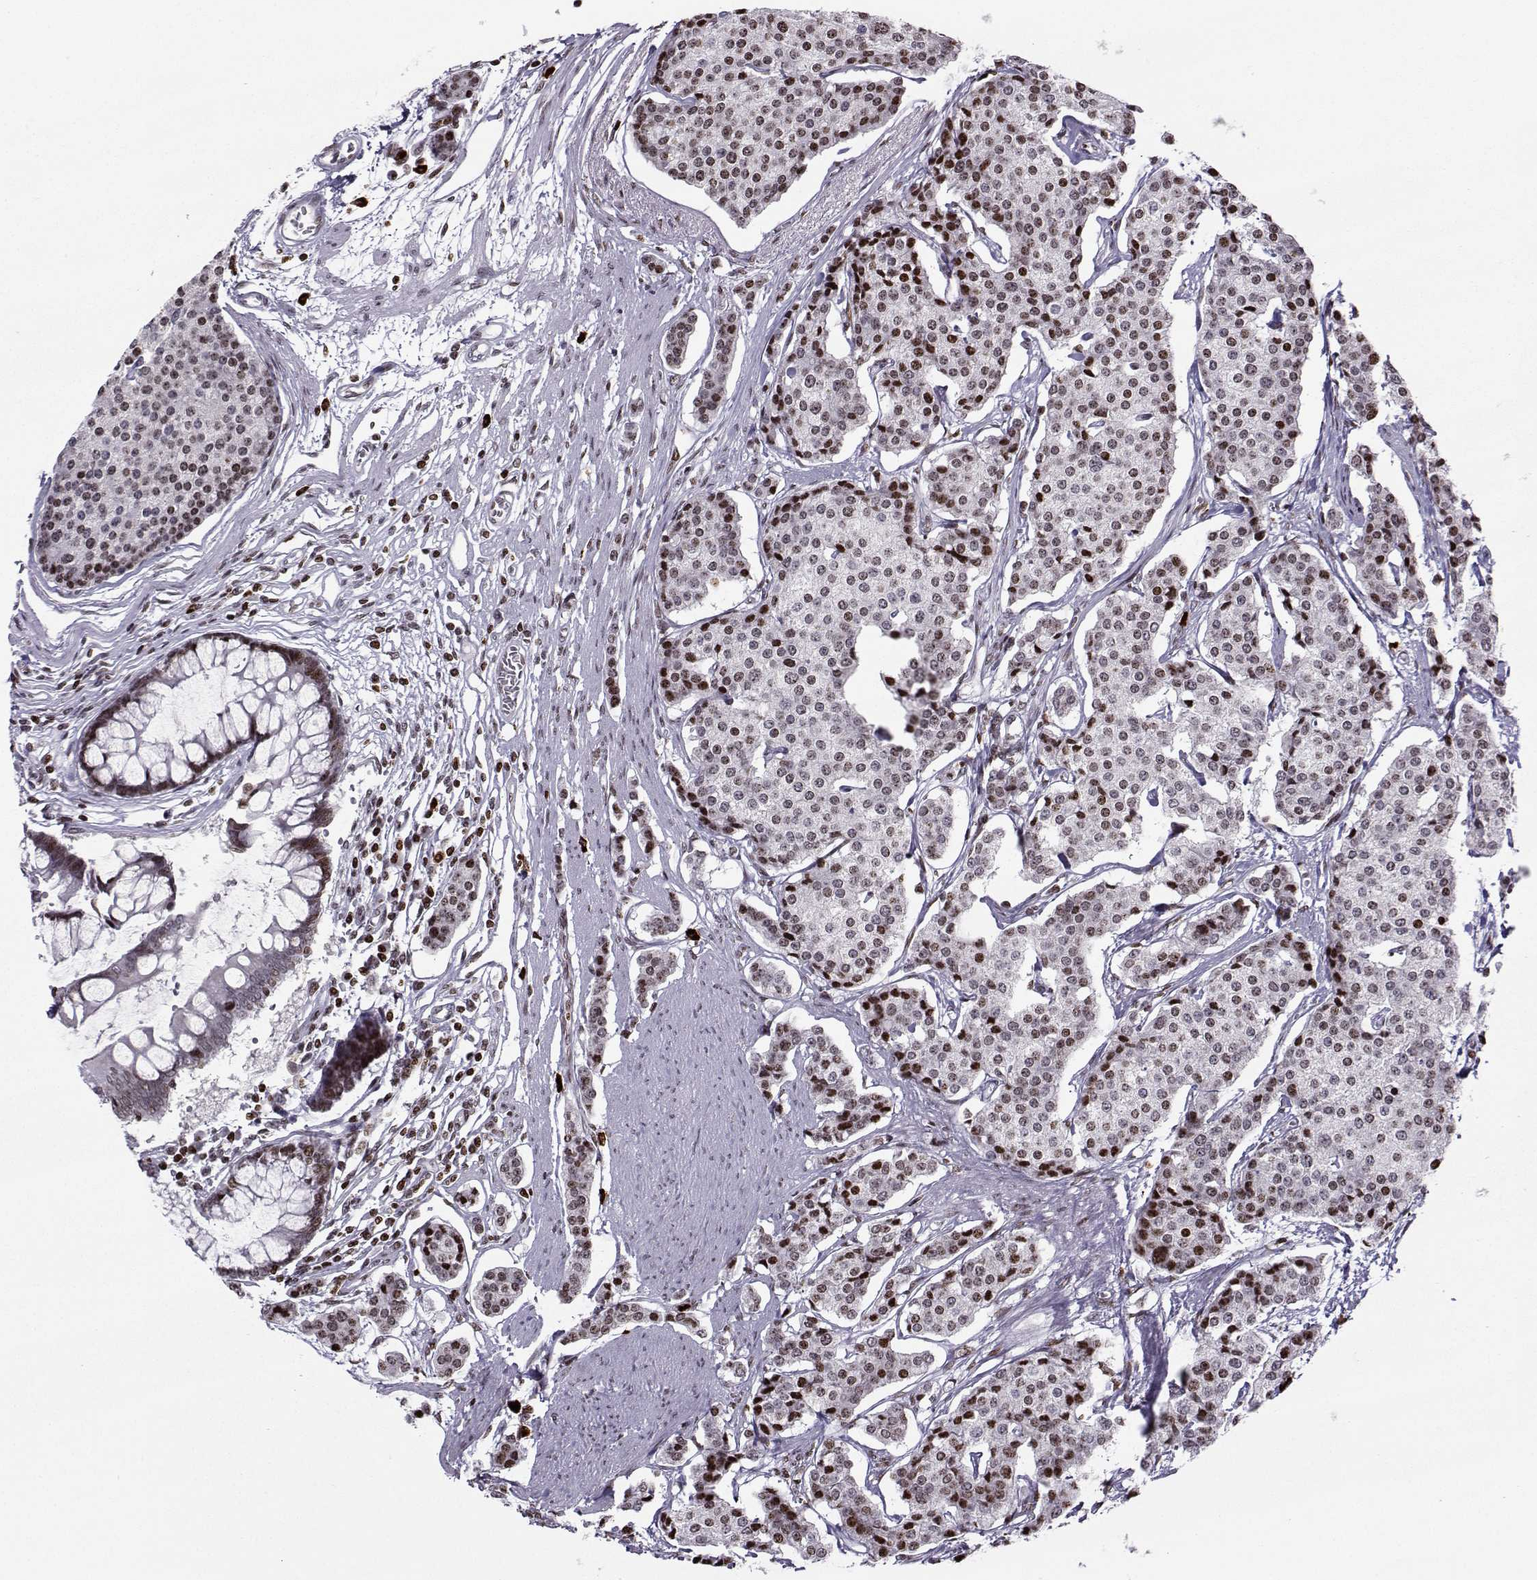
{"staining": {"intensity": "strong", "quantity": "<25%", "location": "nuclear"}, "tissue": "carcinoid", "cell_type": "Tumor cells", "image_type": "cancer", "snomed": [{"axis": "morphology", "description": "Carcinoid, malignant, NOS"}, {"axis": "topography", "description": "Small intestine"}], "caption": "This is an image of immunohistochemistry staining of carcinoid, which shows strong expression in the nuclear of tumor cells.", "gene": "ZNF19", "patient": {"sex": "female", "age": 65}}